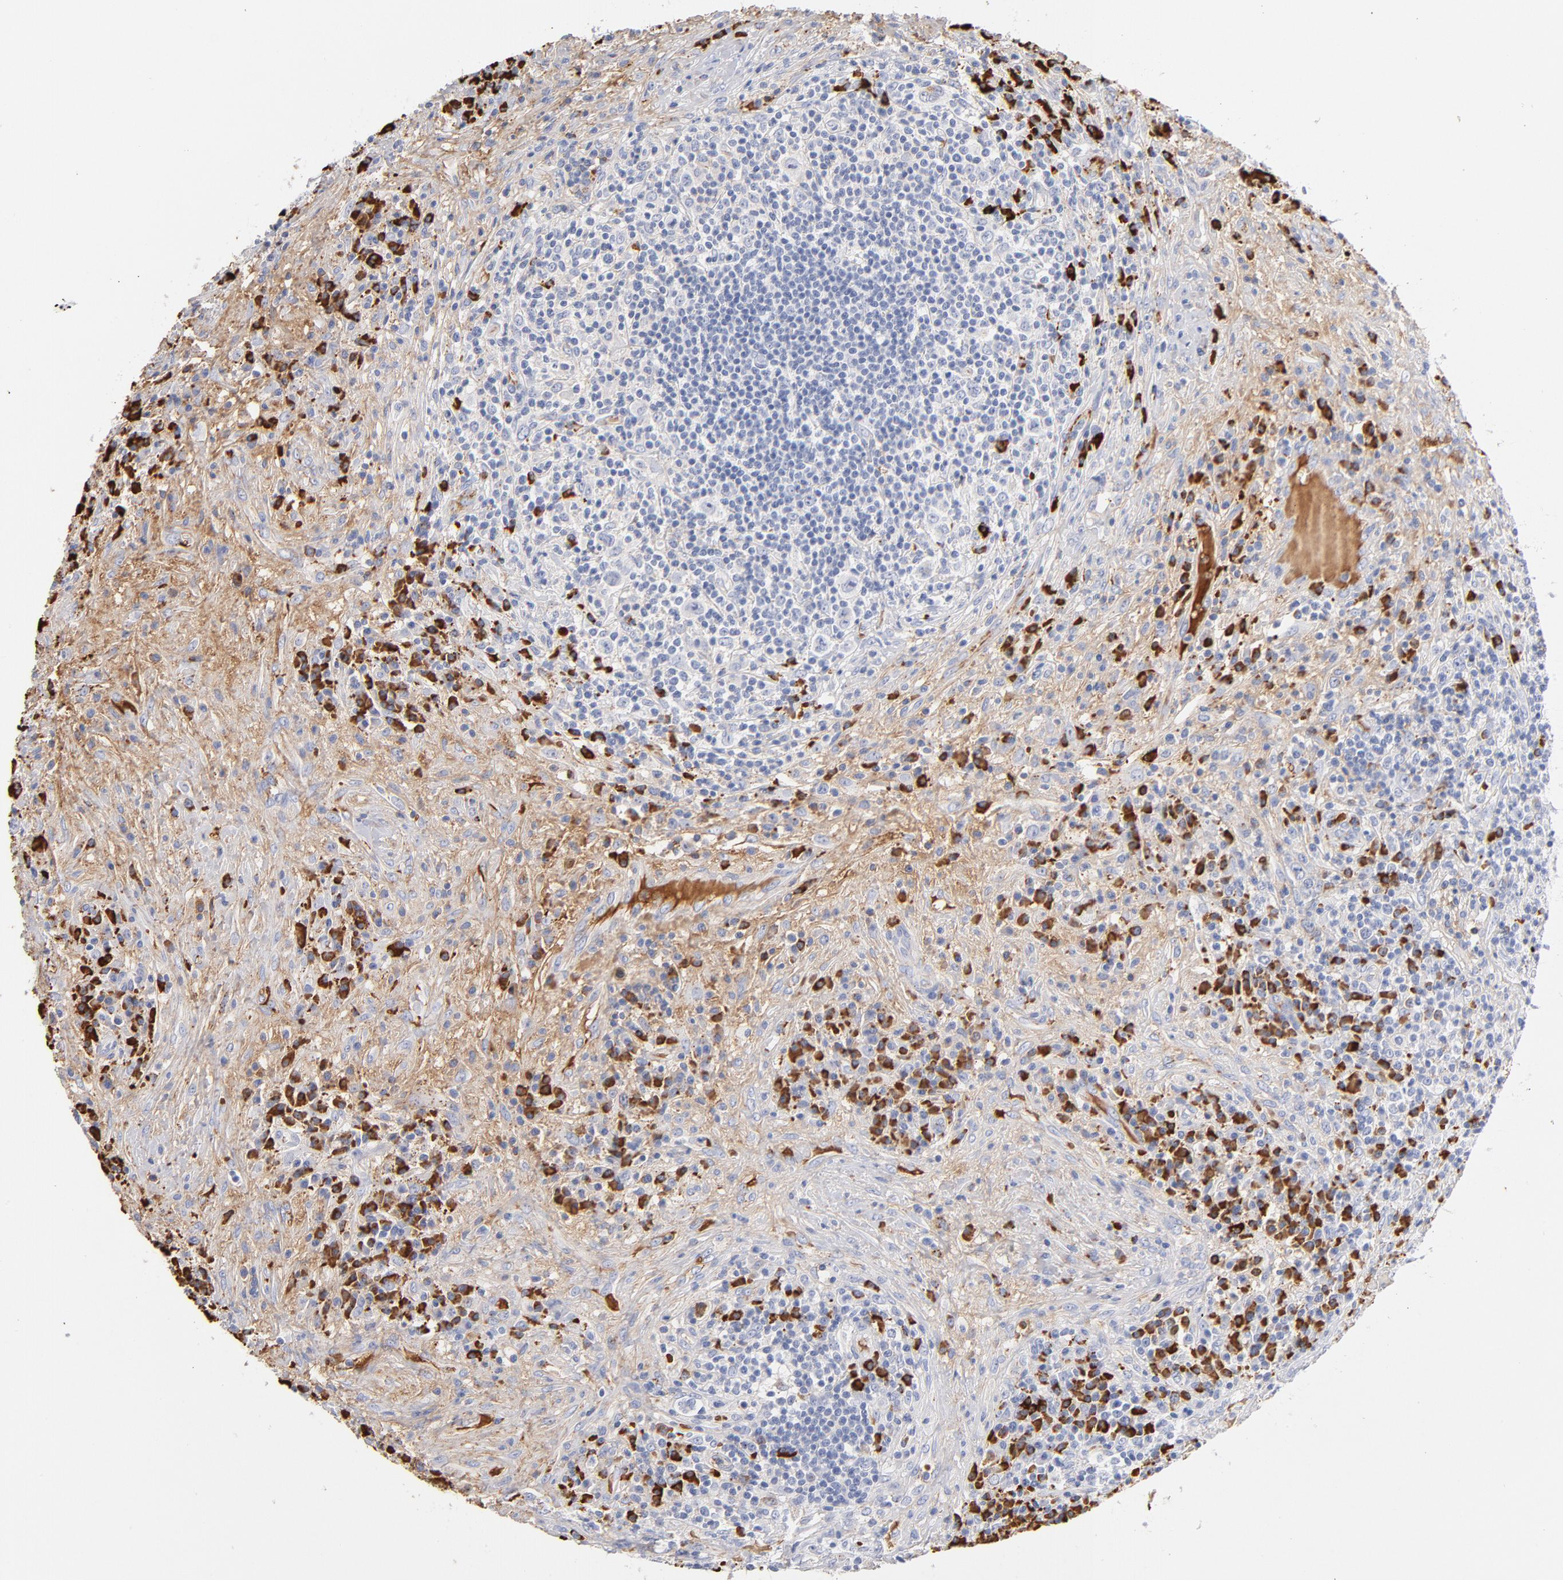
{"staining": {"intensity": "strong", "quantity": "<25%", "location": "cytoplasmic/membranous"}, "tissue": "lymphoma", "cell_type": "Tumor cells", "image_type": "cancer", "snomed": [{"axis": "morphology", "description": "Hodgkin's disease, NOS"}, {"axis": "topography", "description": "Lymph node"}], "caption": "Immunohistochemistry staining of lymphoma, which exhibits medium levels of strong cytoplasmic/membranous staining in about <25% of tumor cells indicating strong cytoplasmic/membranous protein positivity. The staining was performed using DAB (brown) for protein detection and nuclei were counterstained in hematoxylin (blue).", "gene": "PLAT", "patient": {"sex": "female", "age": 25}}